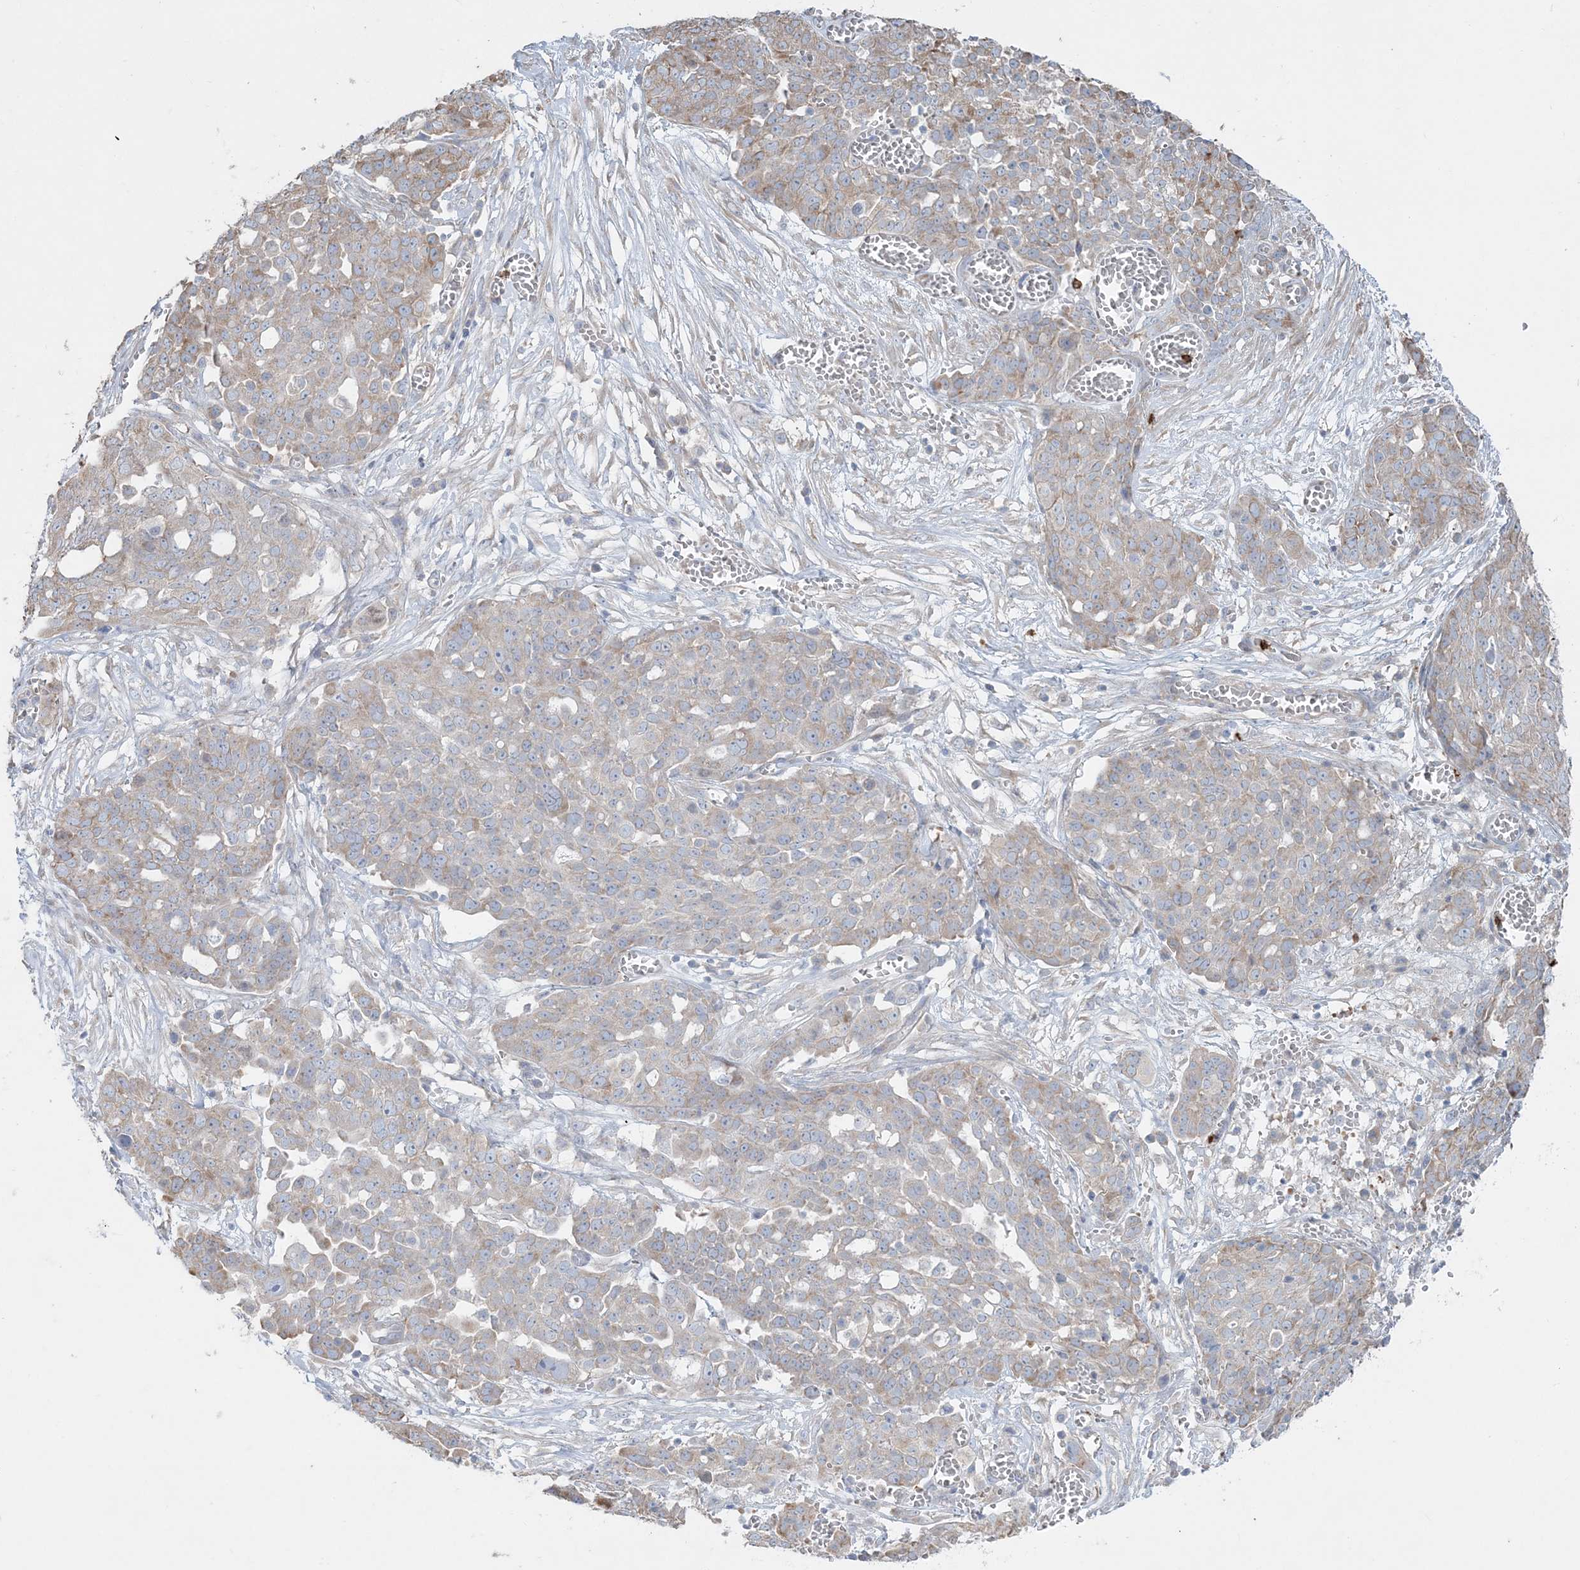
{"staining": {"intensity": "weak", "quantity": "25%-75%", "location": "cytoplasmic/membranous"}, "tissue": "ovarian cancer", "cell_type": "Tumor cells", "image_type": "cancer", "snomed": [{"axis": "morphology", "description": "Cystadenocarcinoma, serous, NOS"}, {"axis": "topography", "description": "Soft tissue"}, {"axis": "topography", "description": "Ovary"}], "caption": "The micrograph demonstrates a brown stain indicating the presence of a protein in the cytoplasmic/membranous of tumor cells in serous cystadenocarcinoma (ovarian). (Stains: DAB (3,3'-diaminobenzidine) in brown, nuclei in blue, Microscopy: brightfield microscopy at high magnification).", "gene": "CCNJ", "patient": {"sex": "female", "age": 57}}